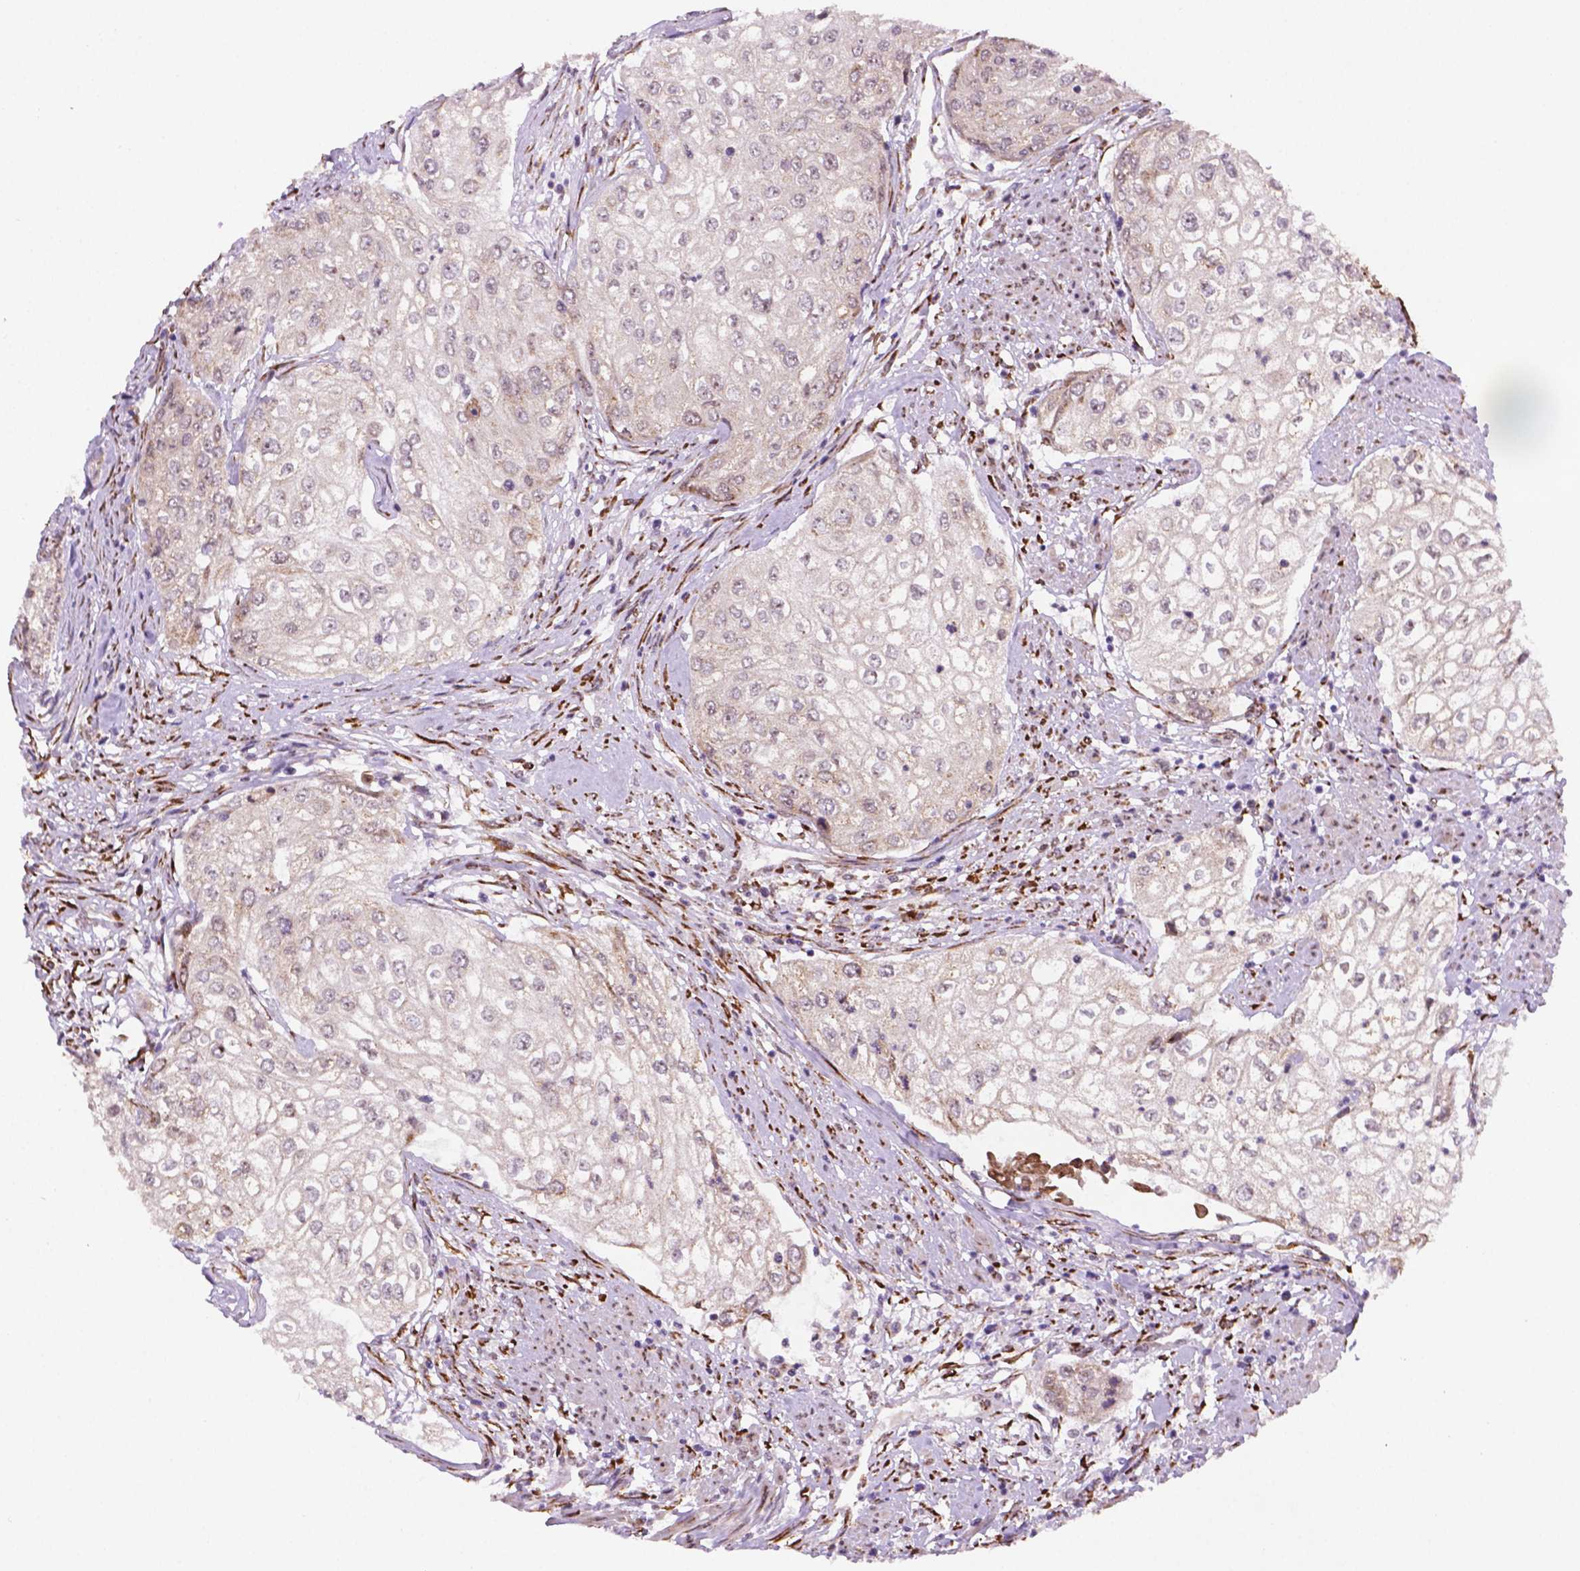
{"staining": {"intensity": "weak", "quantity": "<25%", "location": "cytoplasmic/membranous"}, "tissue": "urothelial cancer", "cell_type": "Tumor cells", "image_type": "cancer", "snomed": [{"axis": "morphology", "description": "Urothelial carcinoma, High grade"}, {"axis": "topography", "description": "Urinary bladder"}], "caption": "Protein analysis of high-grade urothelial carcinoma shows no significant positivity in tumor cells.", "gene": "FNIP1", "patient": {"sex": "male", "age": 62}}